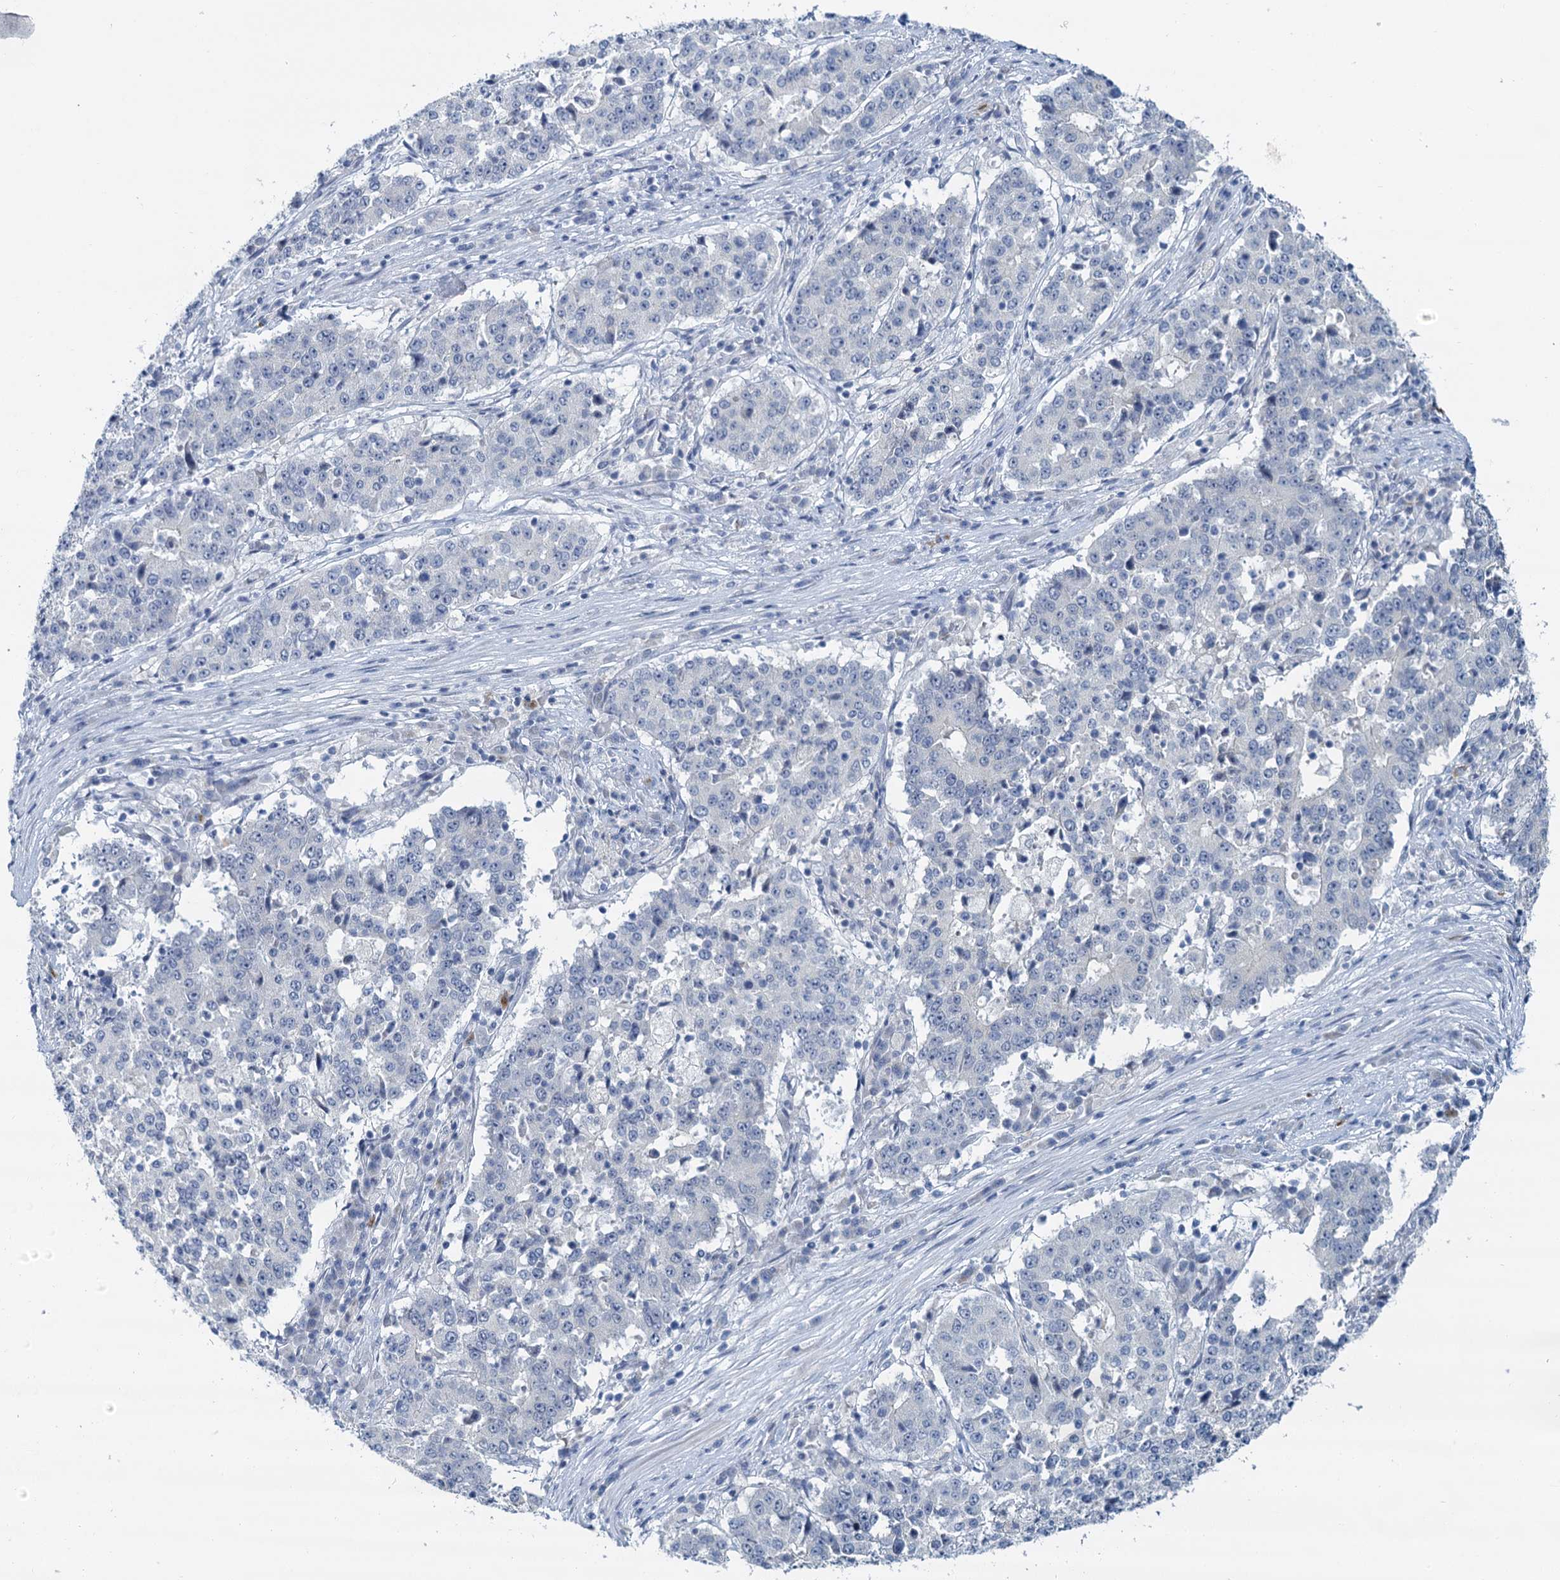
{"staining": {"intensity": "negative", "quantity": "none", "location": "none"}, "tissue": "stomach cancer", "cell_type": "Tumor cells", "image_type": "cancer", "snomed": [{"axis": "morphology", "description": "Adenocarcinoma, NOS"}, {"axis": "topography", "description": "Stomach"}], "caption": "There is no significant expression in tumor cells of stomach adenocarcinoma. (DAB immunohistochemistry (IHC) with hematoxylin counter stain).", "gene": "ACRBP", "patient": {"sex": "male", "age": 59}}